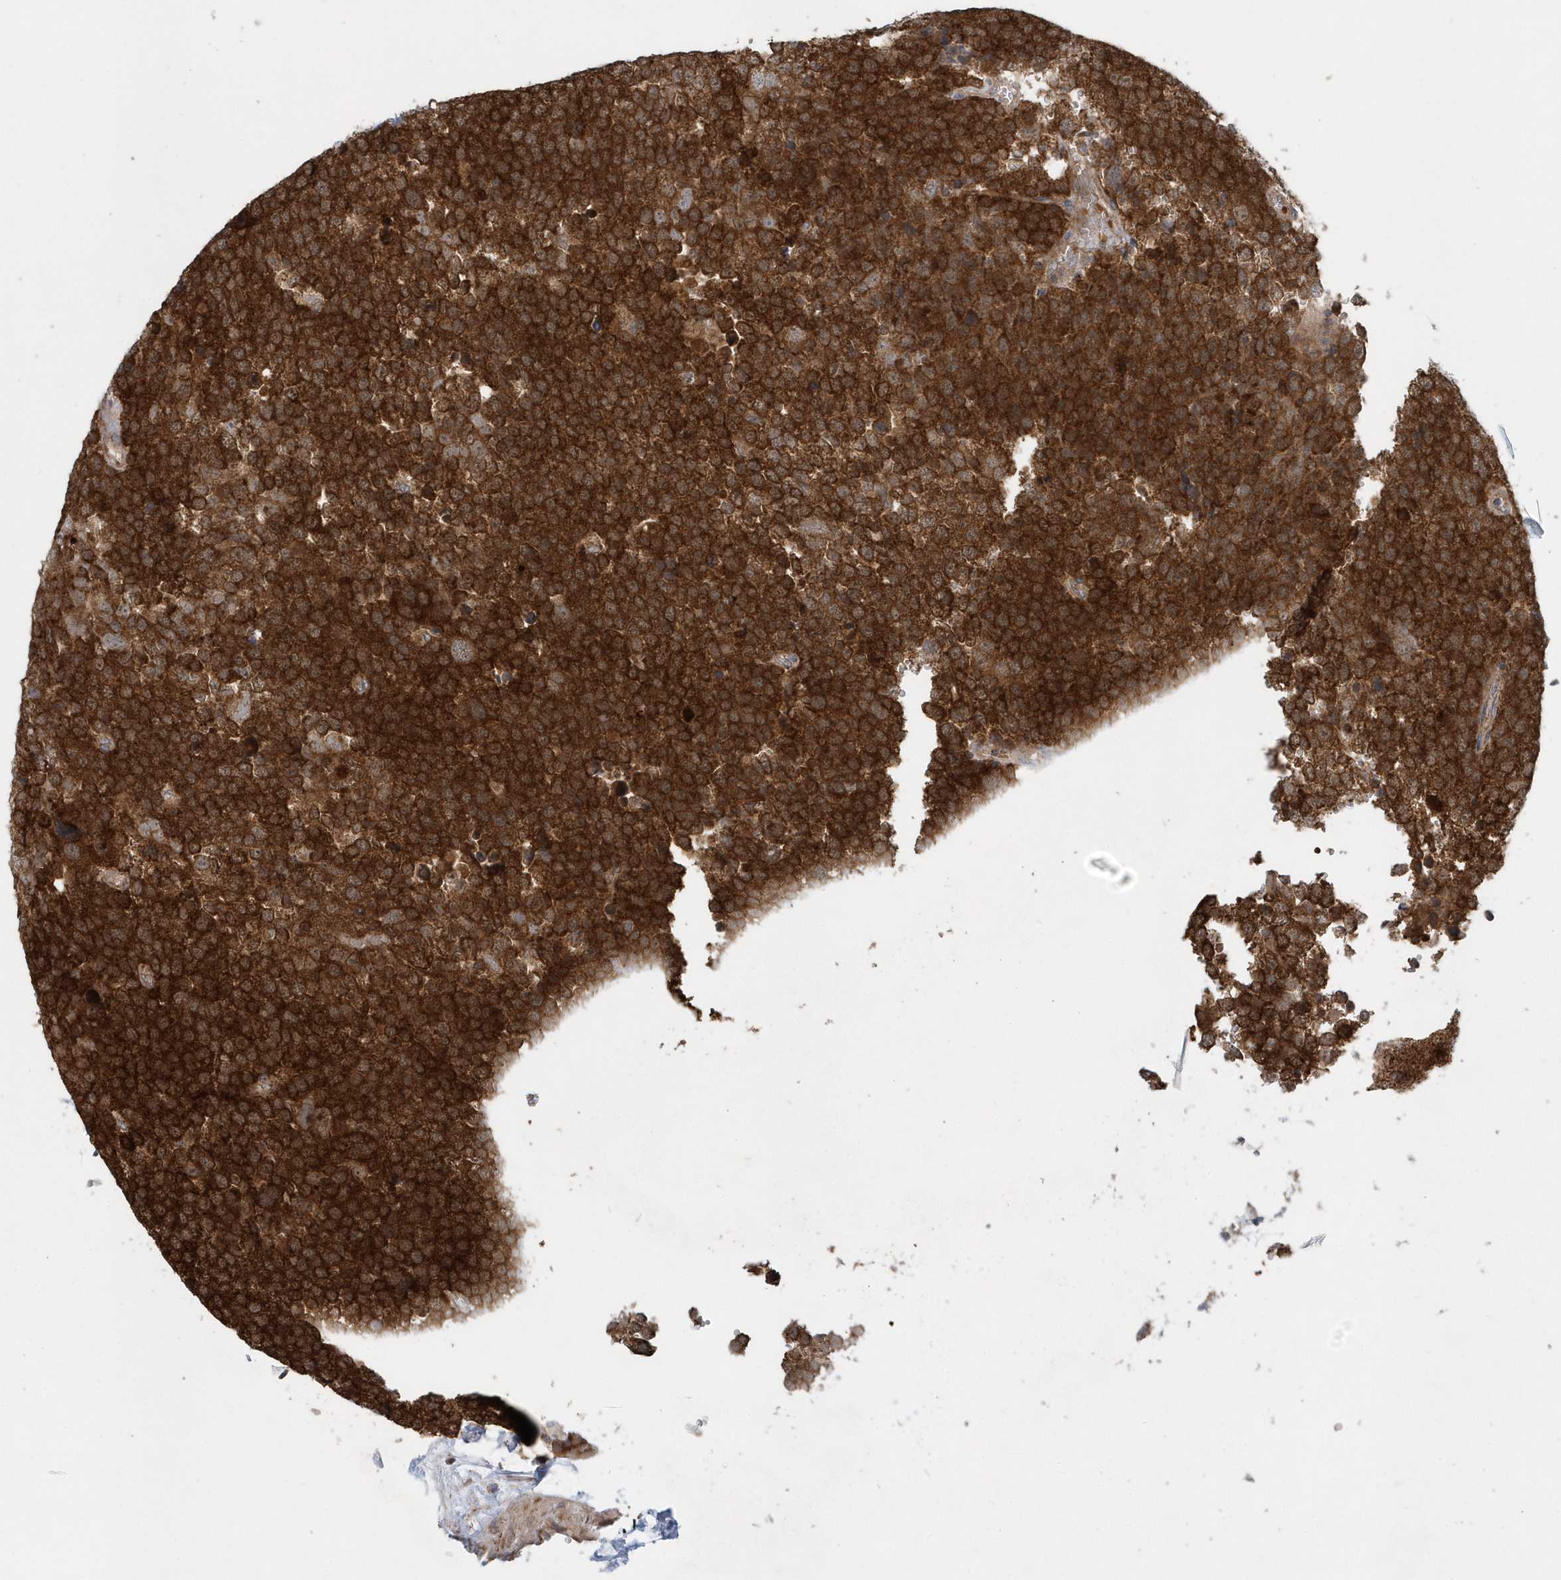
{"staining": {"intensity": "strong", "quantity": ">75%", "location": "cytoplasmic/membranous"}, "tissue": "testis cancer", "cell_type": "Tumor cells", "image_type": "cancer", "snomed": [{"axis": "morphology", "description": "Seminoma, NOS"}, {"axis": "topography", "description": "Testis"}], "caption": "IHC of seminoma (testis) demonstrates high levels of strong cytoplasmic/membranous expression in about >75% of tumor cells.", "gene": "PPP1R7", "patient": {"sex": "male", "age": 71}}